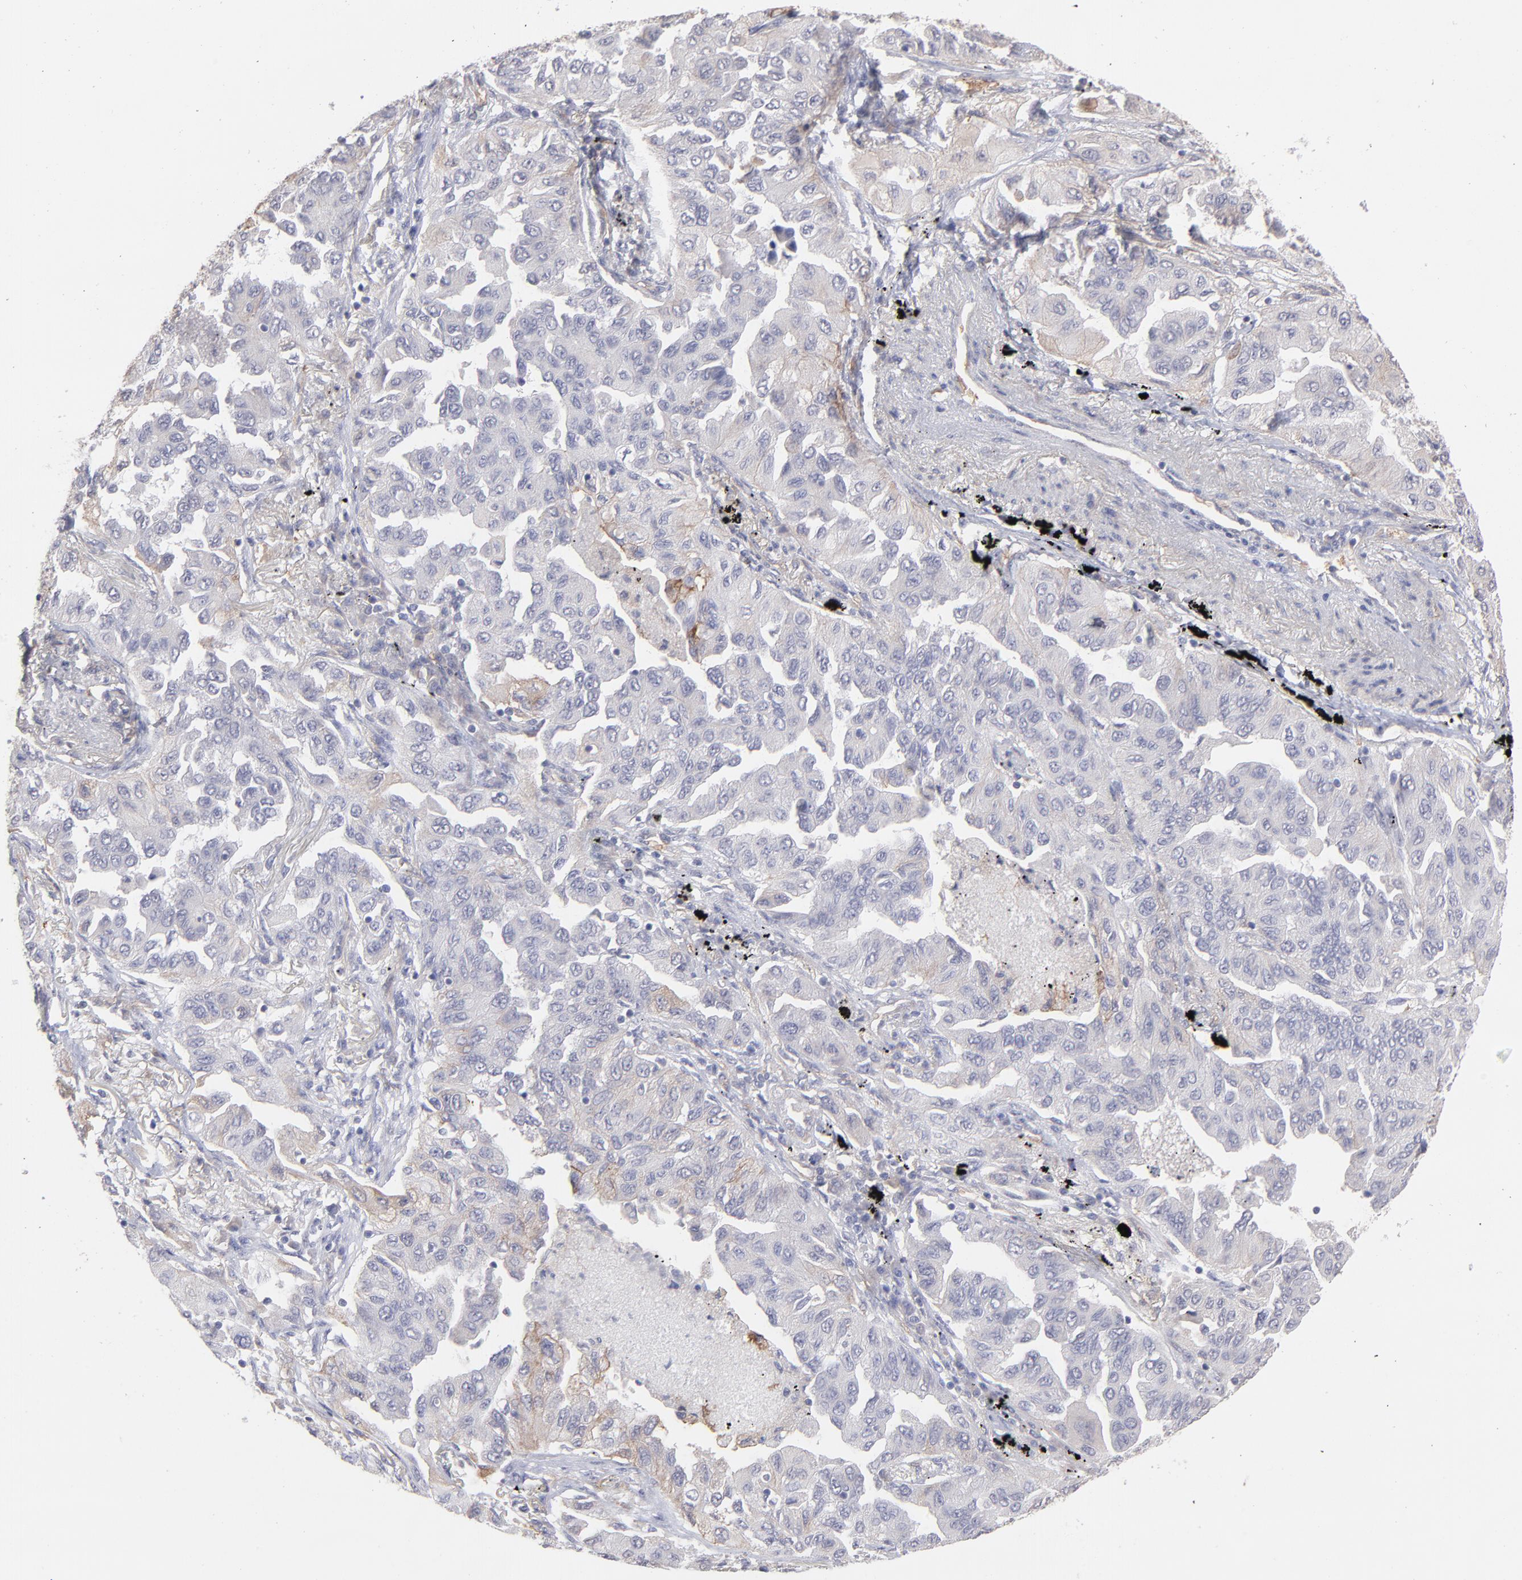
{"staining": {"intensity": "weak", "quantity": "<25%", "location": "cytoplasmic/membranous"}, "tissue": "lung cancer", "cell_type": "Tumor cells", "image_type": "cancer", "snomed": [{"axis": "morphology", "description": "Adenocarcinoma, NOS"}, {"axis": "topography", "description": "Lung"}], "caption": "This is an immunohistochemistry micrograph of human lung cancer (adenocarcinoma). There is no staining in tumor cells.", "gene": "F13B", "patient": {"sex": "female", "age": 65}}